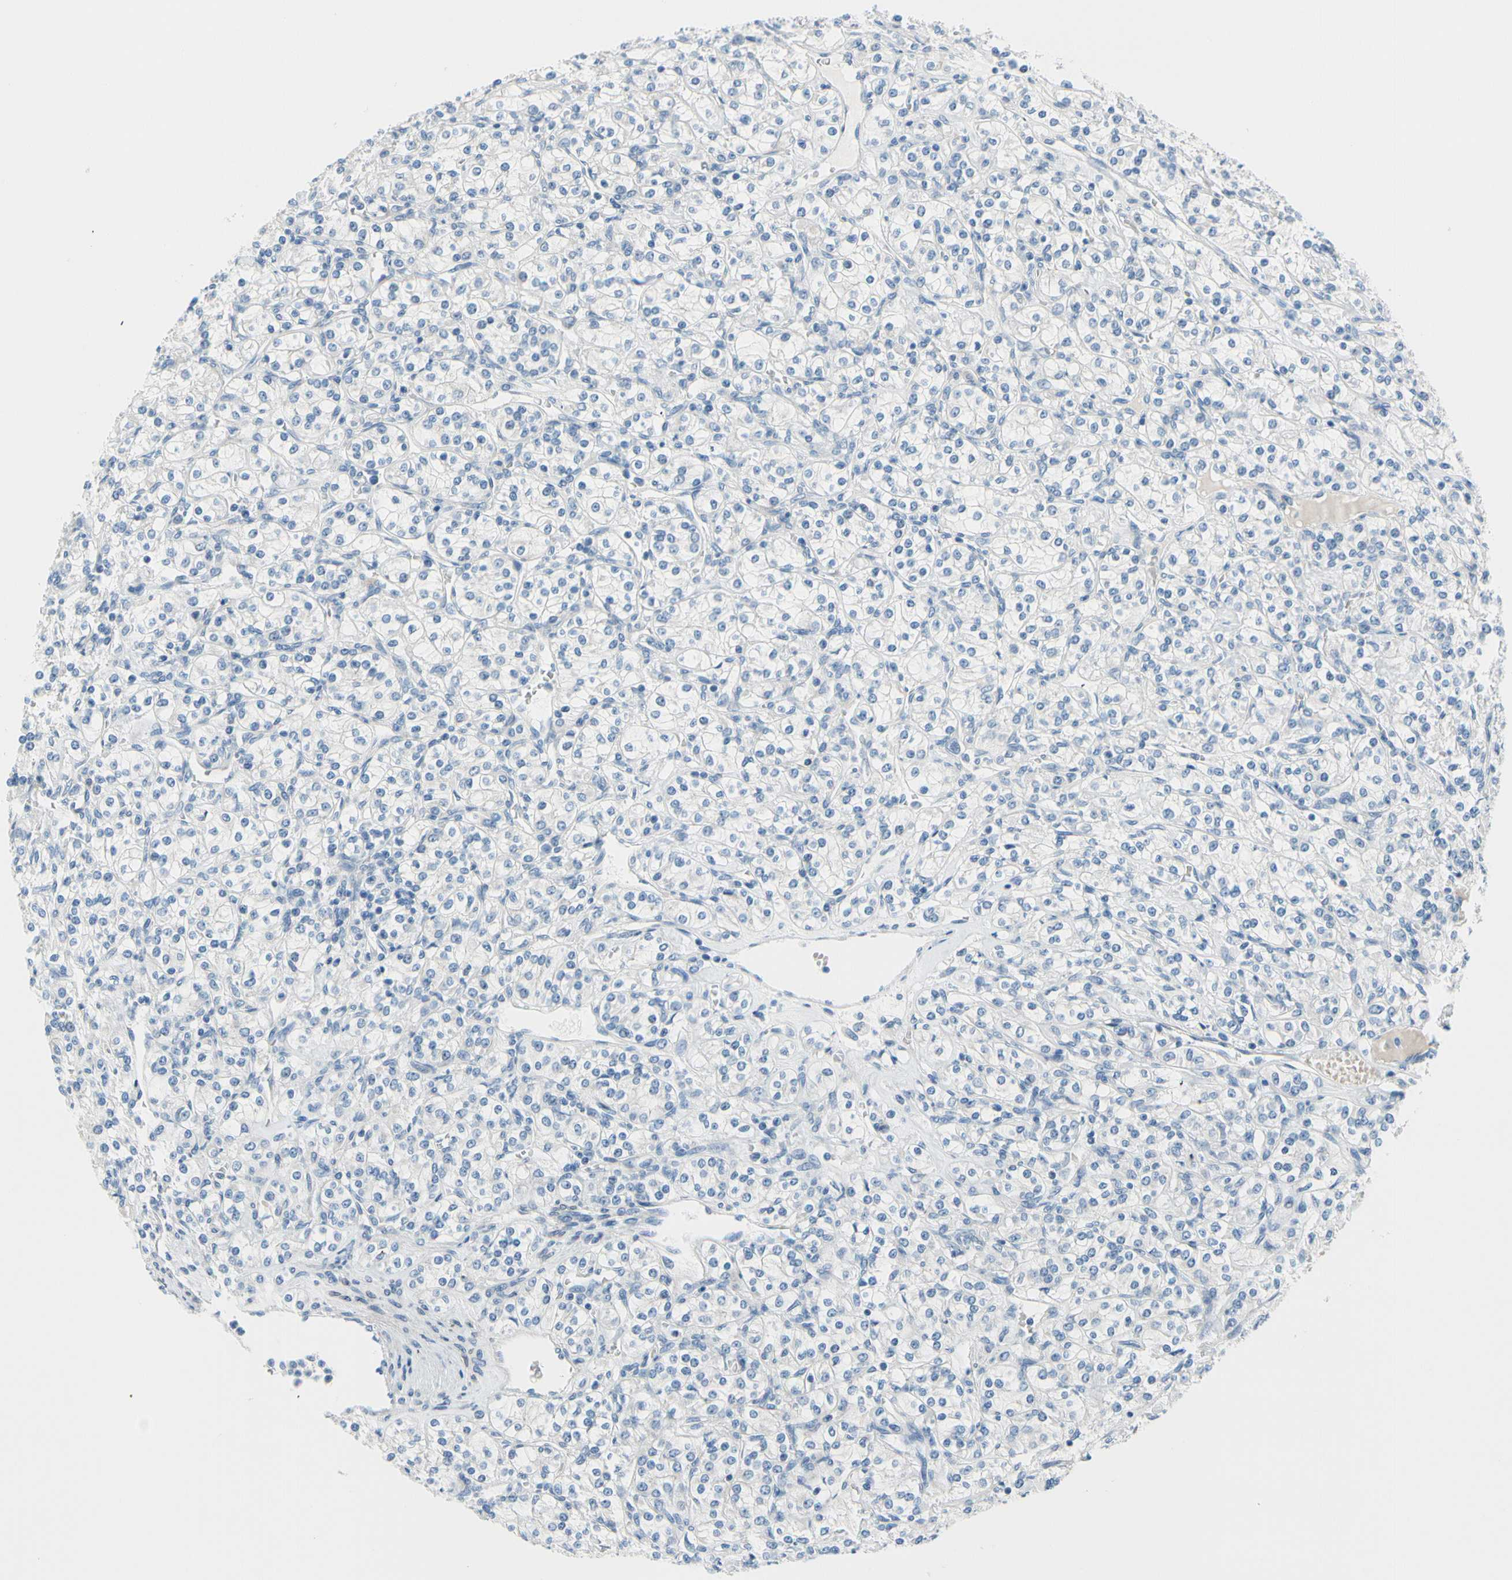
{"staining": {"intensity": "negative", "quantity": "none", "location": "none"}, "tissue": "renal cancer", "cell_type": "Tumor cells", "image_type": "cancer", "snomed": [{"axis": "morphology", "description": "Adenocarcinoma, NOS"}, {"axis": "topography", "description": "Kidney"}], "caption": "There is no significant positivity in tumor cells of renal adenocarcinoma. (Stains: DAB (3,3'-diaminobenzidine) IHC with hematoxylin counter stain, Microscopy: brightfield microscopy at high magnification).", "gene": "FCER2", "patient": {"sex": "male", "age": 77}}